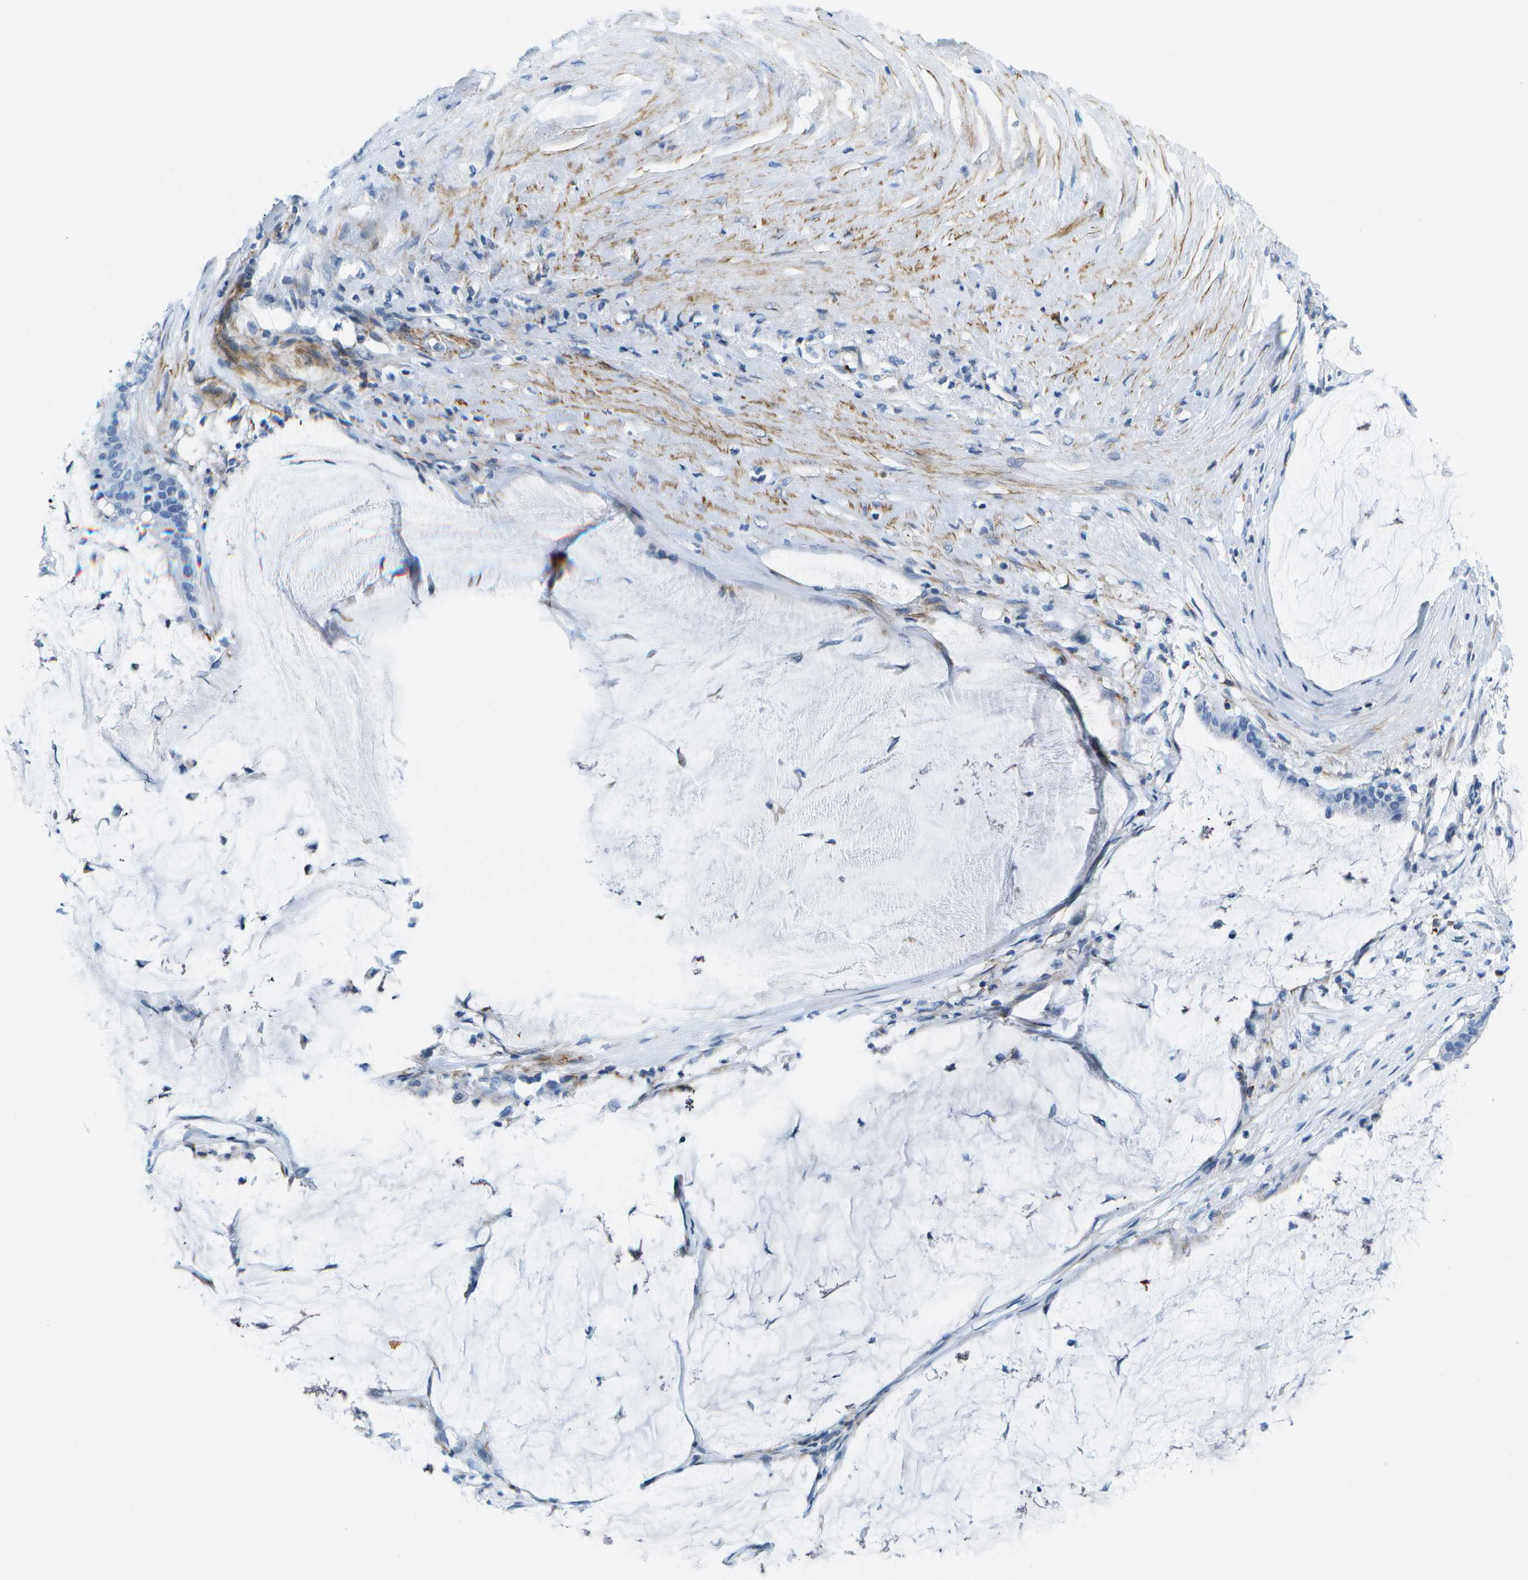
{"staining": {"intensity": "negative", "quantity": "none", "location": "none"}, "tissue": "pancreatic cancer", "cell_type": "Tumor cells", "image_type": "cancer", "snomed": [{"axis": "morphology", "description": "Adenocarcinoma, NOS"}, {"axis": "topography", "description": "Pancreas"}], "caption": "Immunohistochemical staining of human pancreatic cancer (adenocarcinoma) exhibits no significant positivity in tumor cells.", "gene": "ADGRG6", "patient": {"sex": "male", "age": 41}}